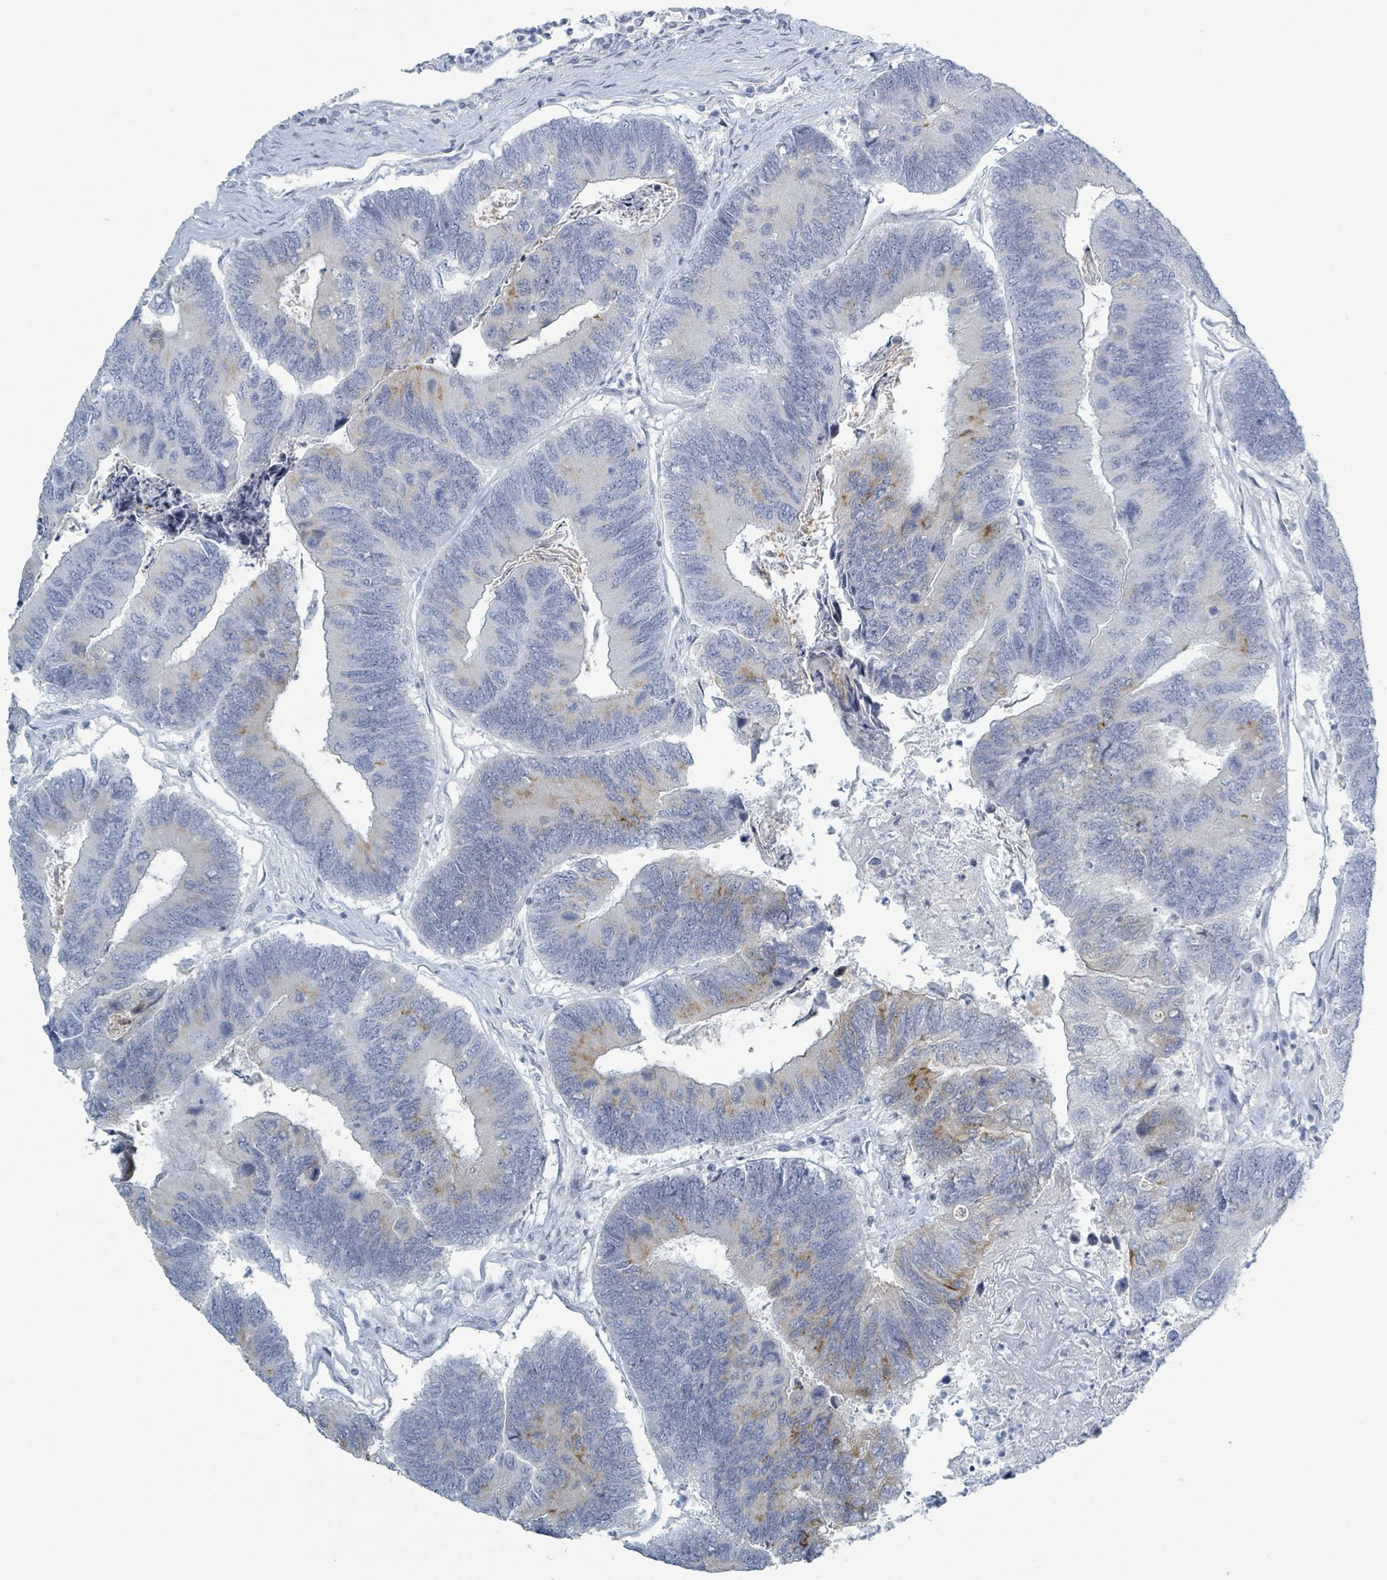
{"staining": {"intensity": "strong", "quantity": "<25%", "location": "cytoplasmic/membranous"}, "tissue": "colorectal cancer", "cell_type": "Tumor cells", "image_type": "cancer", "snomed": [{"axis": "morphology", "description": "Adenocarcinoma, NOS"}, {"axis": "topography", "description": "Colon"}], "caption": "There is medium levels of strong cytoplasmic/membranous expression in tumor cells of colorectal cancer (adenocarcinoma), as demonstrated by immunohistochemical staining (brown color).", "gene": "GPR15LG", "patient": {"sex": "female", "age": 67}}